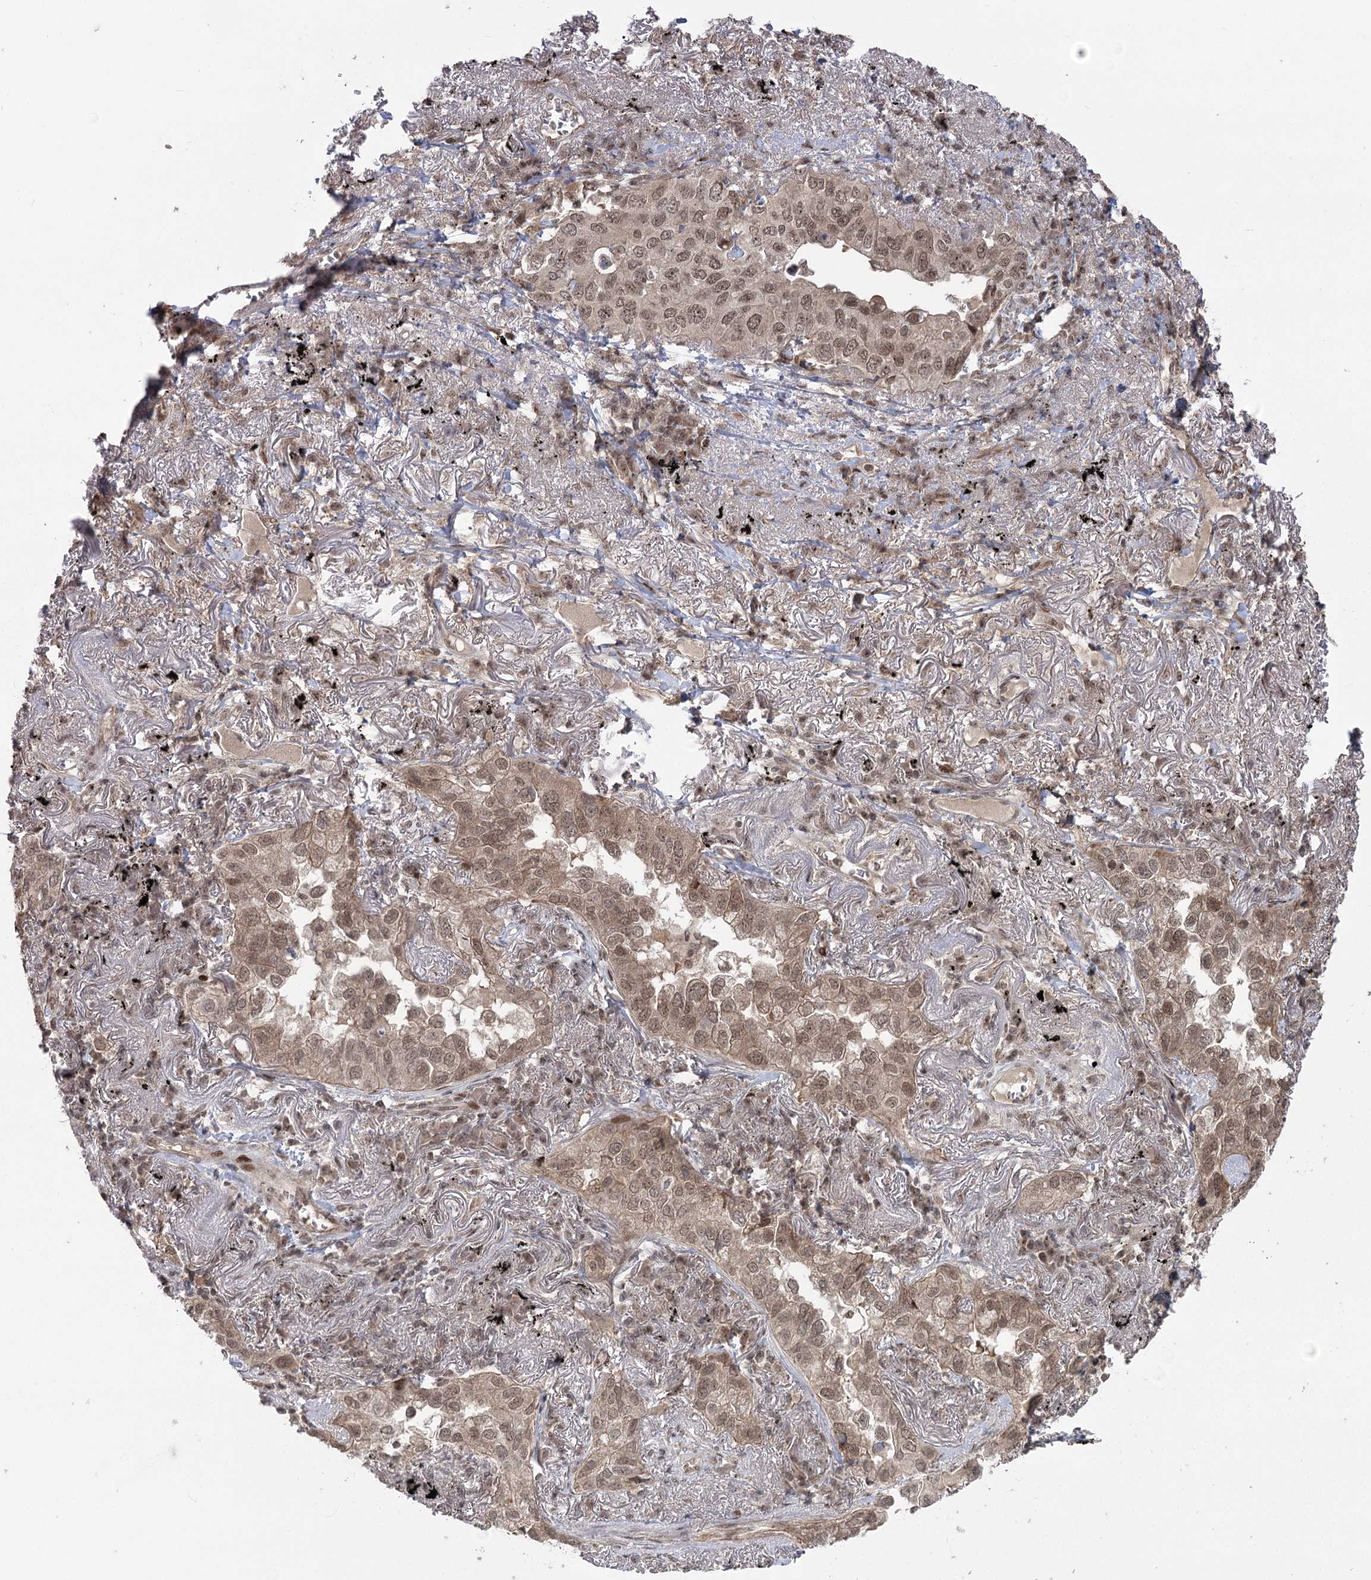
{"staining": {"intensity": "moderate", "quantity": ">75%", "location": "nuclear"}, "tissue": "lung cancer", "cell_type": "Tumor cells", "image_type": "cancer", "snomed": [{"axis": "morphology", "description": "Adenocarcinoma, NOS"}, {"axis": "topography", "description": "Lung"}], "caption": "This is an image of immunohistochemistry staining of lung cancer, which shows moderate staining in the nuclear of tumor cells.", "gene": "HELQ", "patient": {"sex": "male", "age": 65}}